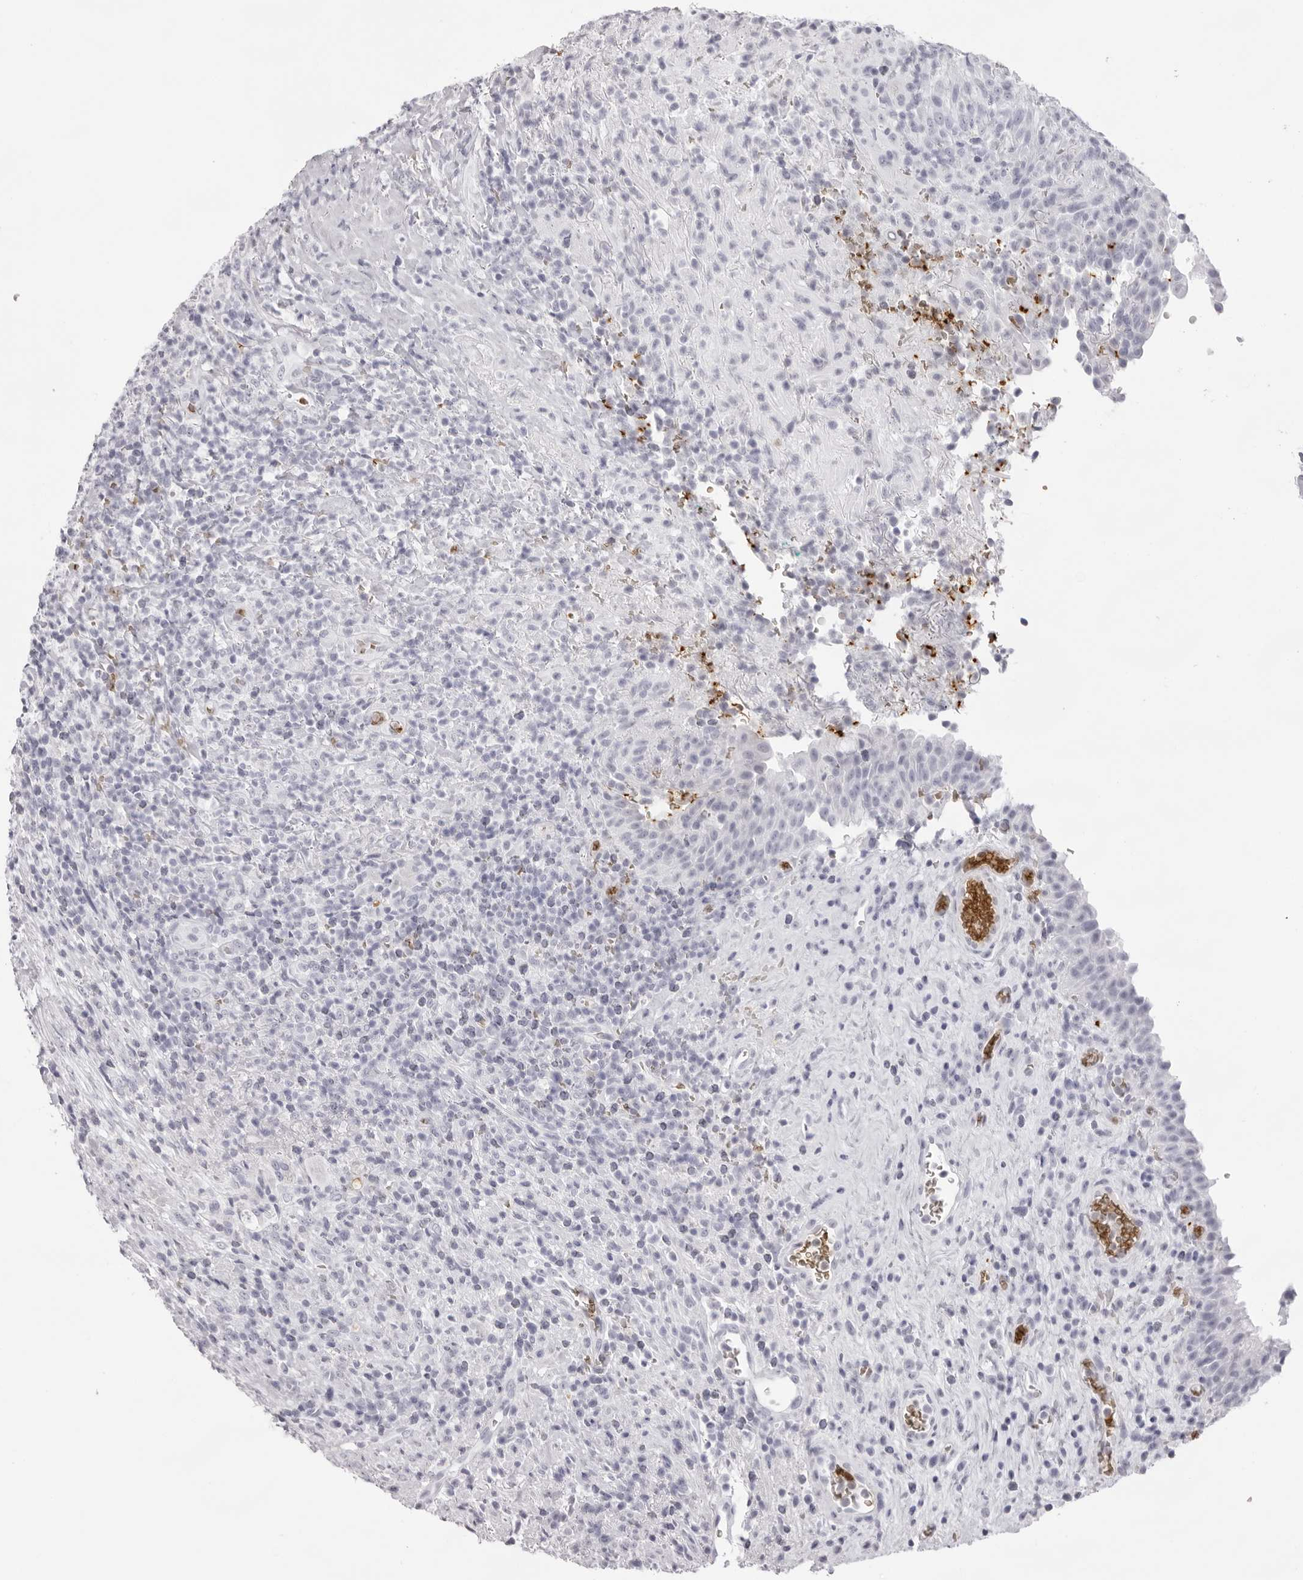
{"staining": {"intensity": "negative", "quantity": "none", "location": "none"}, "tissue": "urinary bladder", "cell_type": "Urothelial cells", "image_type": "normal", "snomed": [{"axis": "morphology", "description": "Normal tissue, NOS"}, {"axis": "morphology", "description": "Inflammation, NOS"}, {"axis": "topography", "description": "Urinary bladder"}], "caption": "Immunohistochemistry (IHC) image of benign human urinary bladder stained for a protein (brown), which reveals no positivity in urothelial cells.", "gene": "SPTA1", "patient": {"sex": "female", "age": 75}}